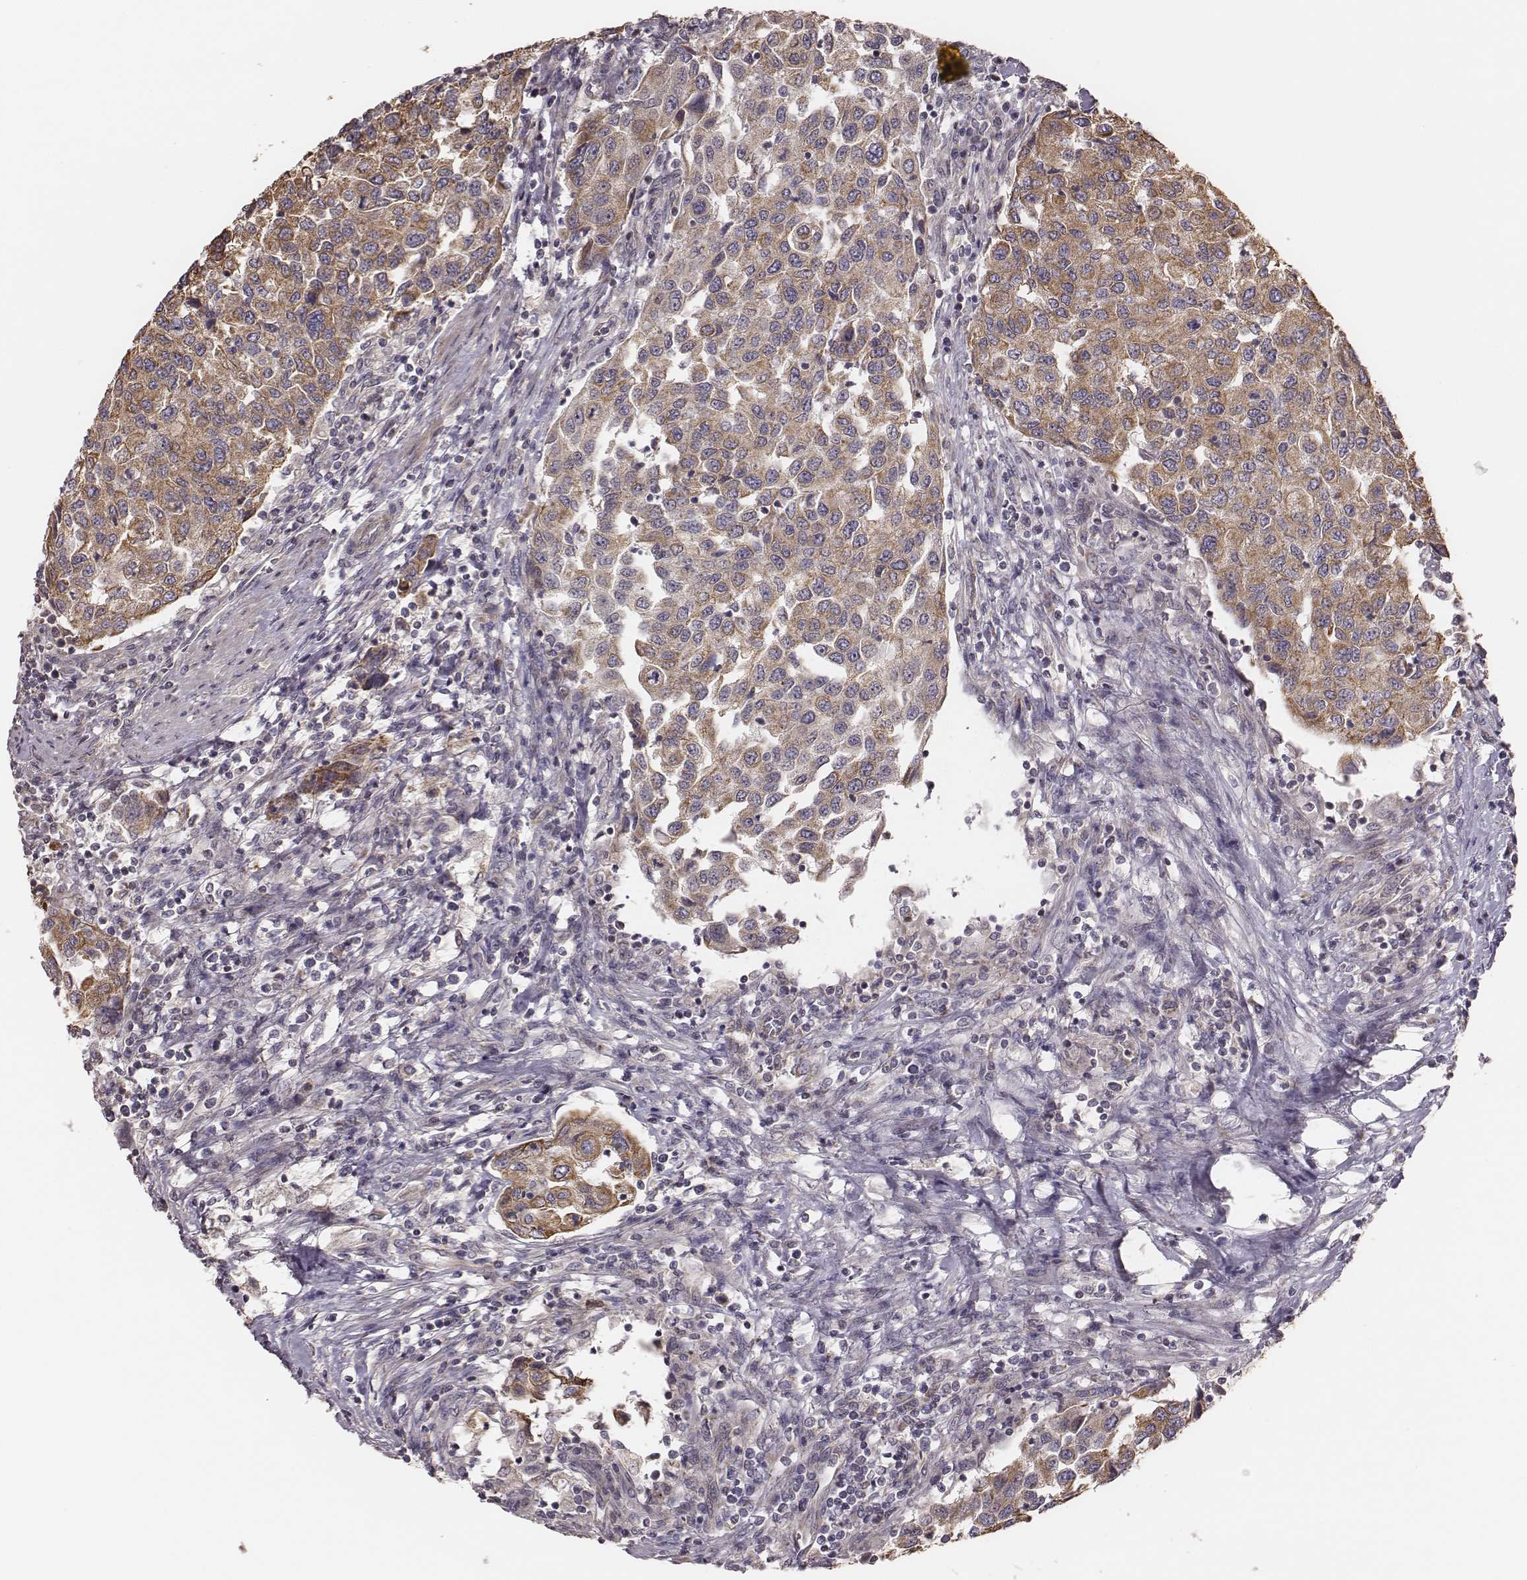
{"staining": {"intensity": "weak", "quantity": ">75%", "location": "cytoplasmic/membranous"}, "tissue": "urothelial cancer", "cell_type": "Tumor cells", "image_type": "cancer", "snomed": [{"axis": "morphology", "description": "Urothelial carcinoma, High grade"}, {"axis": "topography", "description": "Urinary bladder"}], "caption": "Weak cytoplasmic/membranous protein staining is identified in approximately >75% of tumor cells in urothelial carcinoma (high-grade).", "gene": "HAVCR1", "patient": {"sex": "female", "age": 78}}